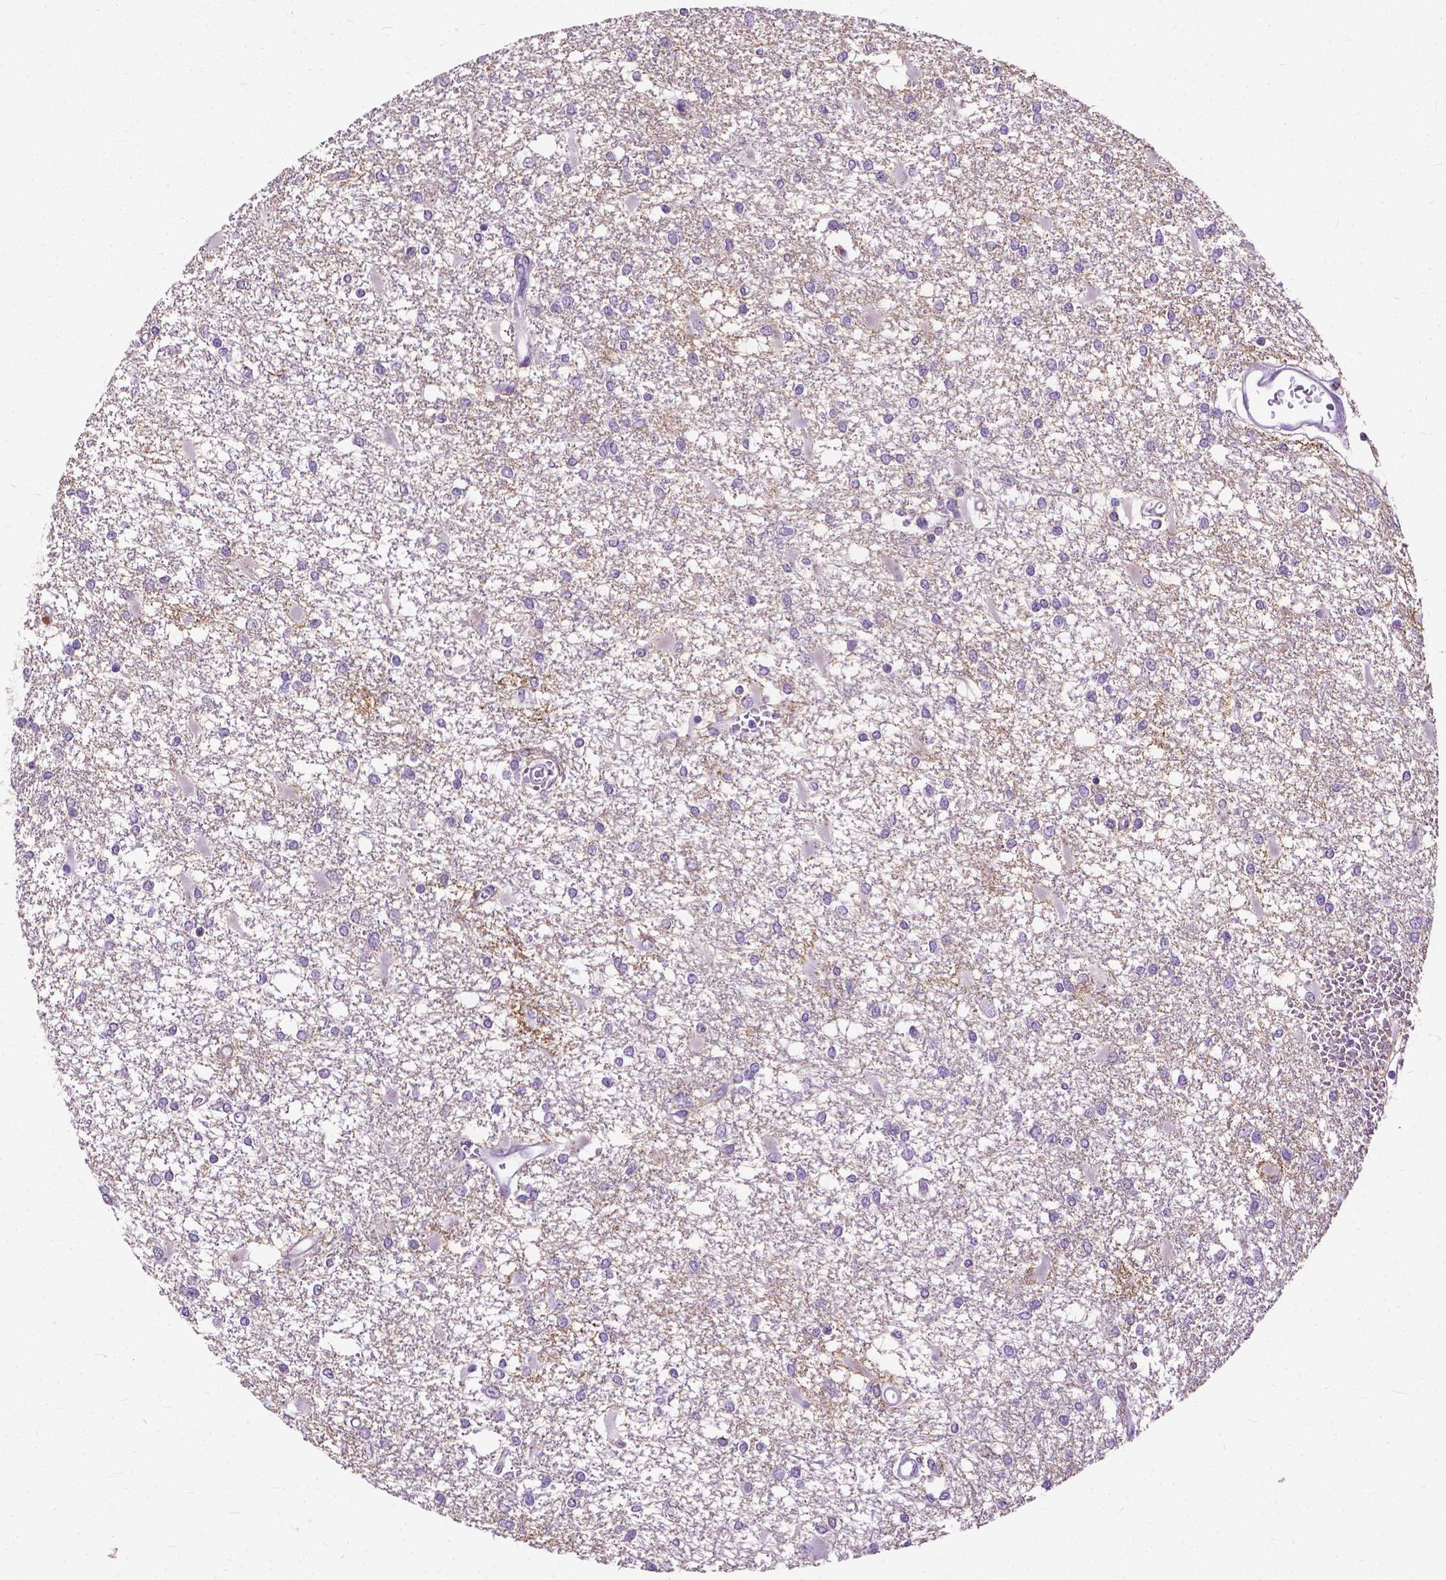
{"staining": {"intensity": "negative", "quantity": "none", "location": "none"}, "tissue": "glioma", "cell_type": "Tumor cells", "image_type": "cancer", "snomed": [{"axis": "morphology", "description": "Glioma, malignant, High grade"}, {"axis": "topography", "description": "Cerebral cortex"}], "caption": "Tumor cells are negative for protein expression in human glioma.", "gene": "GPR37L1", "patient": {"sex": "male", "age": 79}}